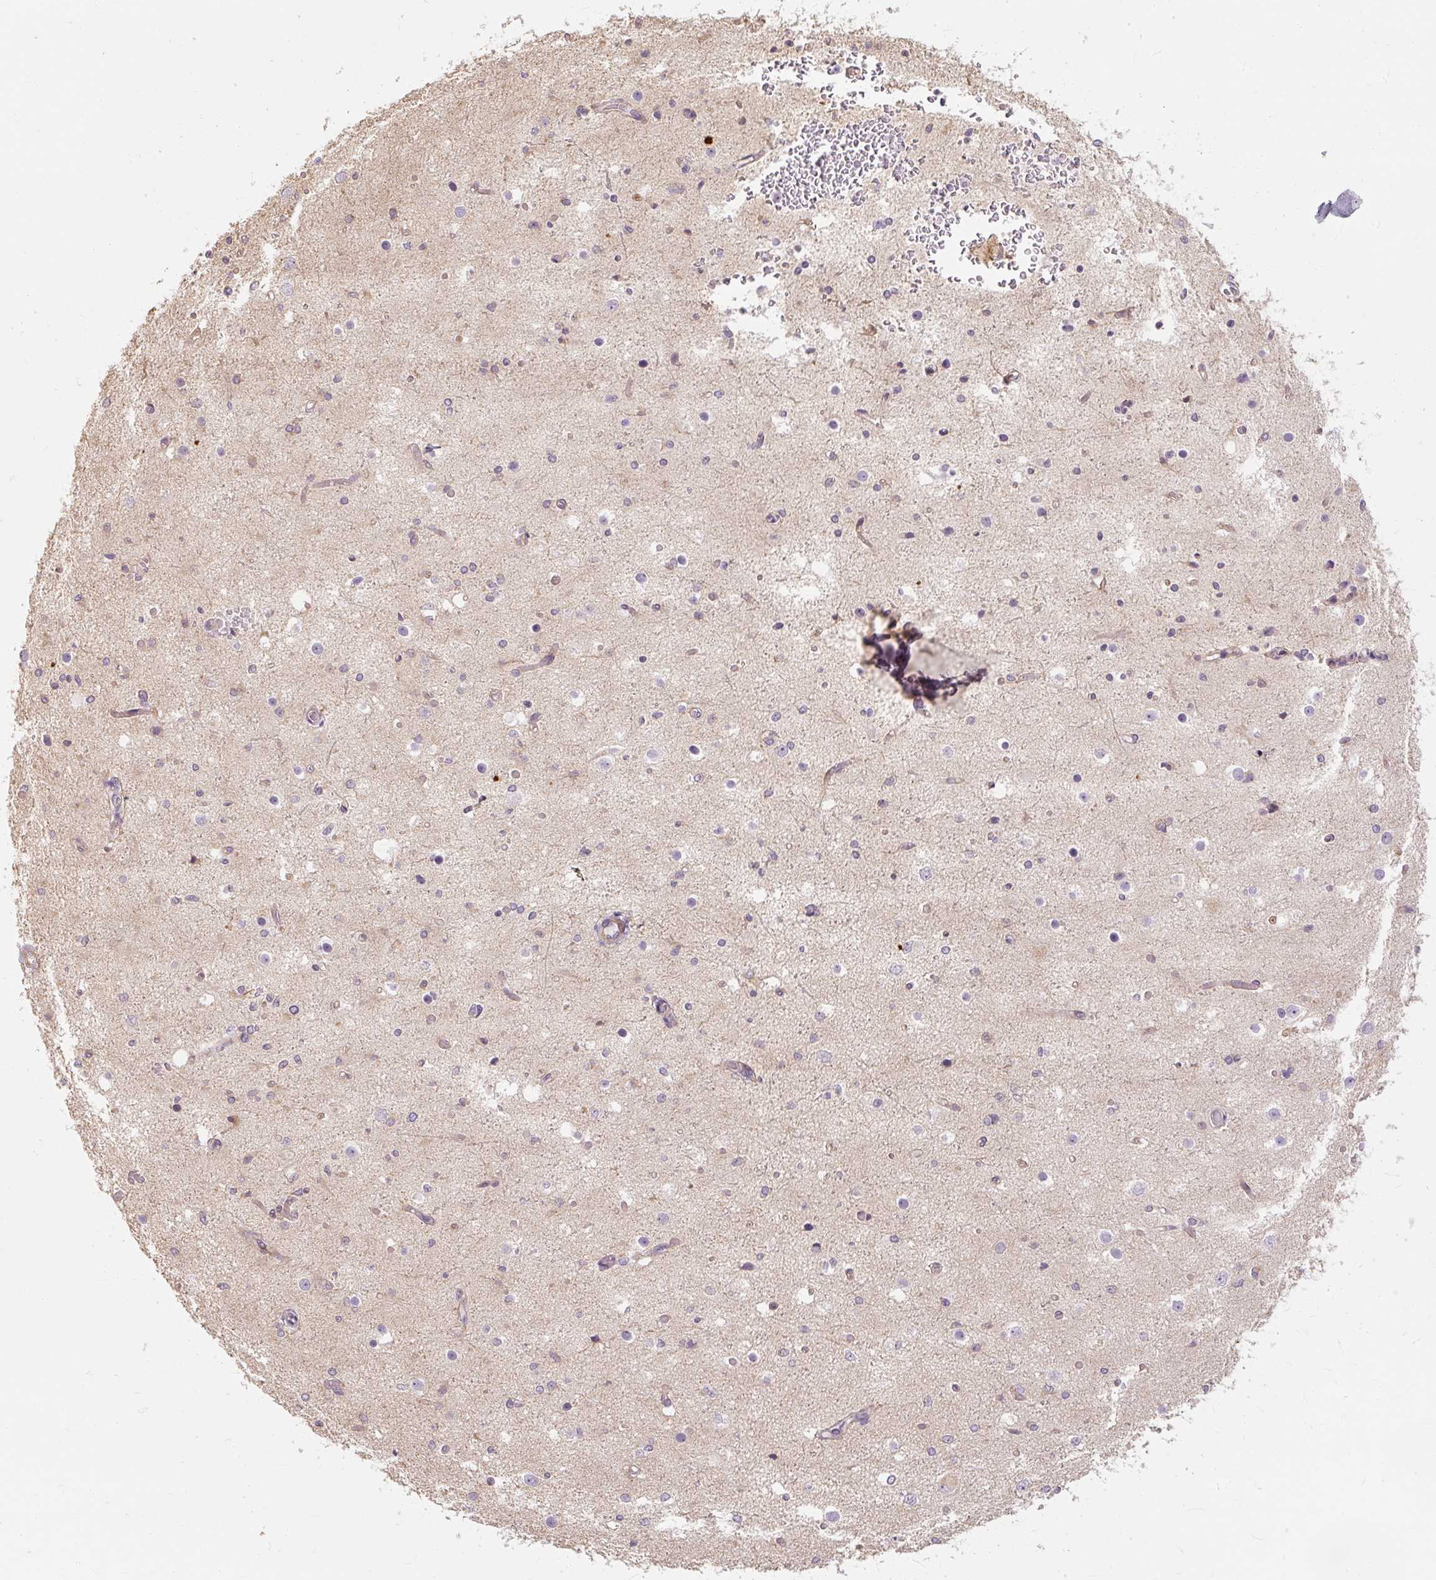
{"staining": {"intensity": "weak", "quantity": "<25%", "location": "cytoplasmic/membranous"}, "tissue": "cerebral cortex", "cell_type": "Endothelial cells", "image_type": "normal", "snomed": [{"axis": "morphology", "description": "Normal tissue, NOS"}, {"axis": "morphology", "description": "Inflammation, NOS"}, {"axis": "topography", "description": "Cerebral cortex"}], "caption": "The image displays no staining of endothelial cells in benign cerebral cortex. (DAB IHC visualized using brightfield microscopy, high magnification).", "gene": "RB1CC1", "patient": {"sex": "male", "age": 6}}